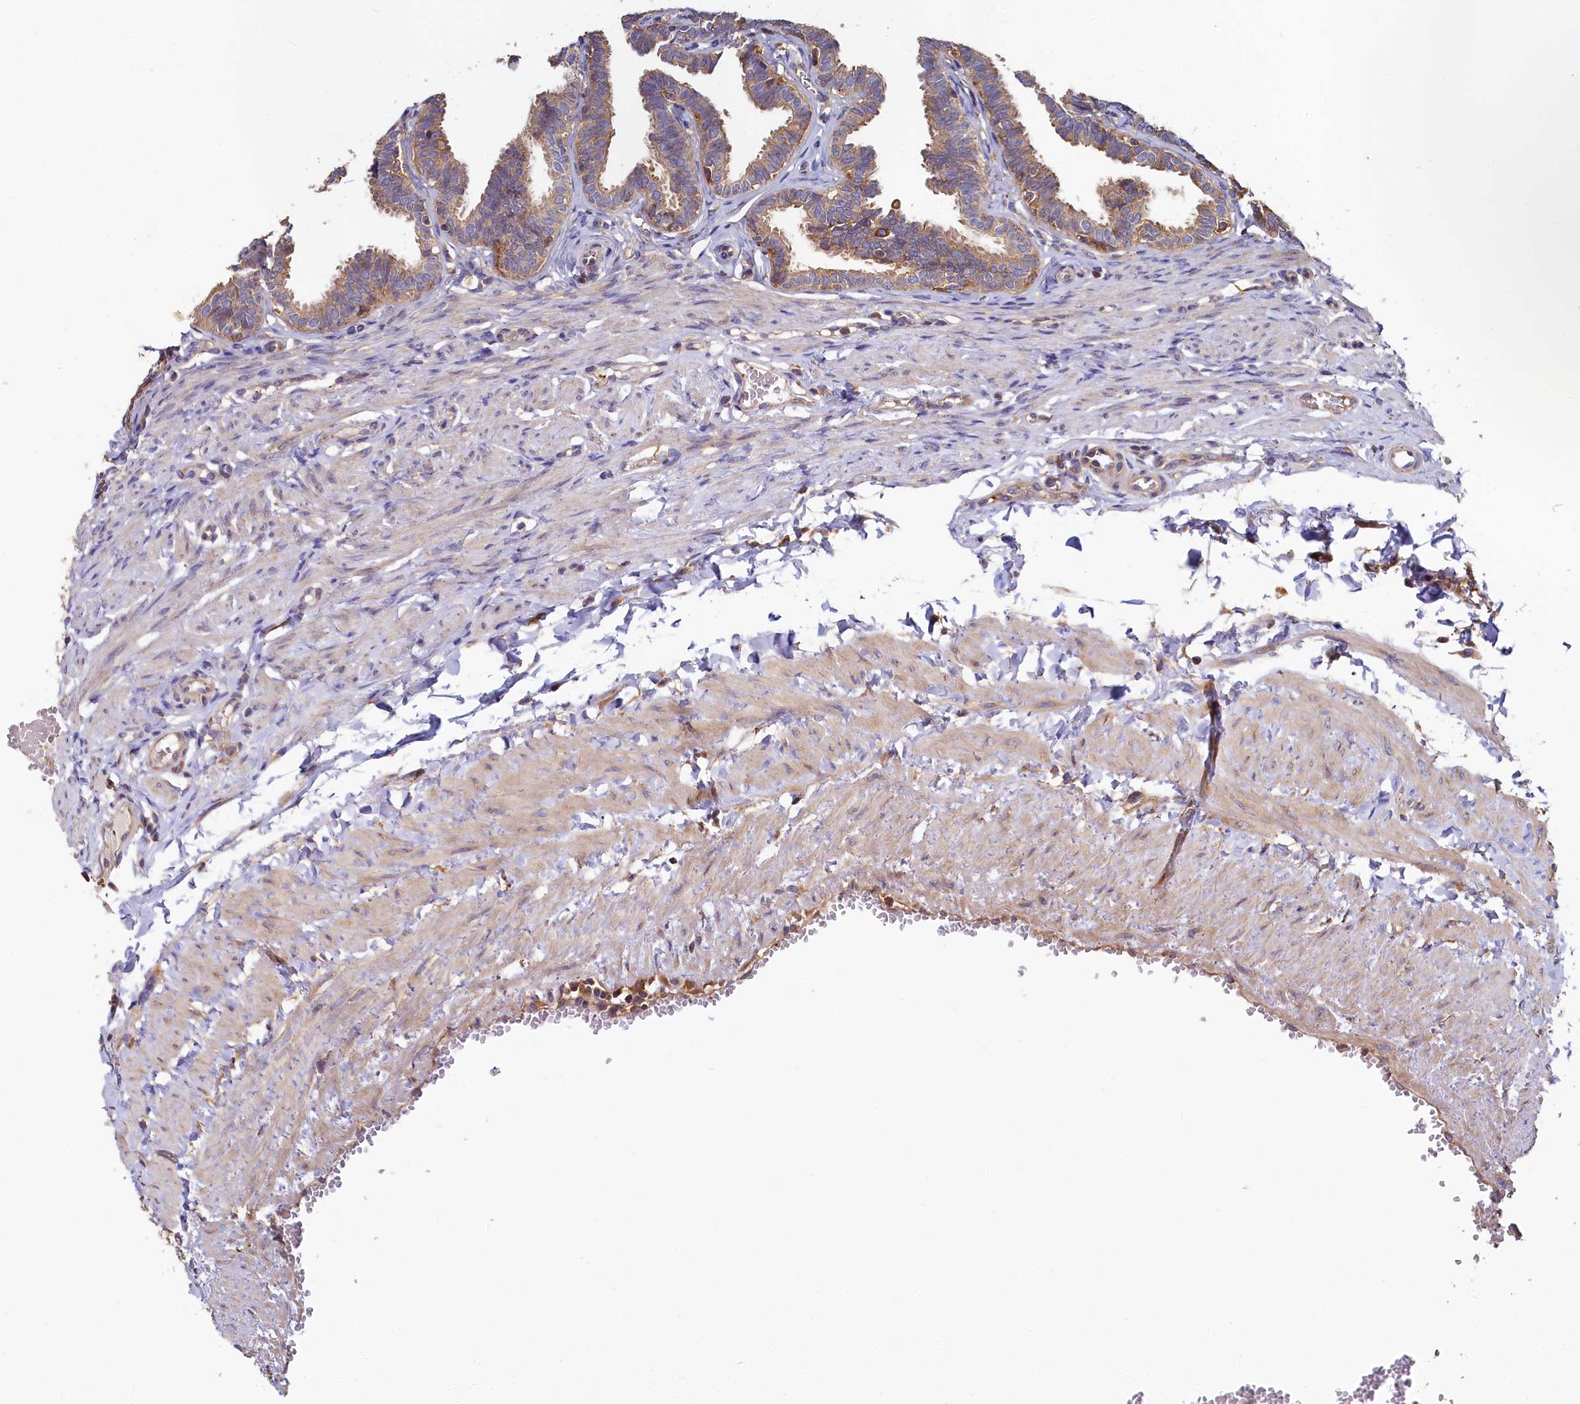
{"staining": {"intensity": "moderate", "quantity": ">75%", "location": "cytoplasmic/membranous"}, "tissue": "fallopian tube", "cell_type": "Glandular cells", "image_type": "normal", "snomed": [{"axis": "morphology", "description": "Normal tissue, NOS"}, {"axis": "topography", "description": "Fallopian tube"}, {"axis": "topography", "description": "Ovary"}], "caption": "This is a photomicrograph of immunohistochemistry staining of benign fallopian tube, which shows moderate positivity in the cytoplasmic/membranous of glandular cells.", "gene": "PPIP5K1", "patient": {"sex": "female", "age": 23}}